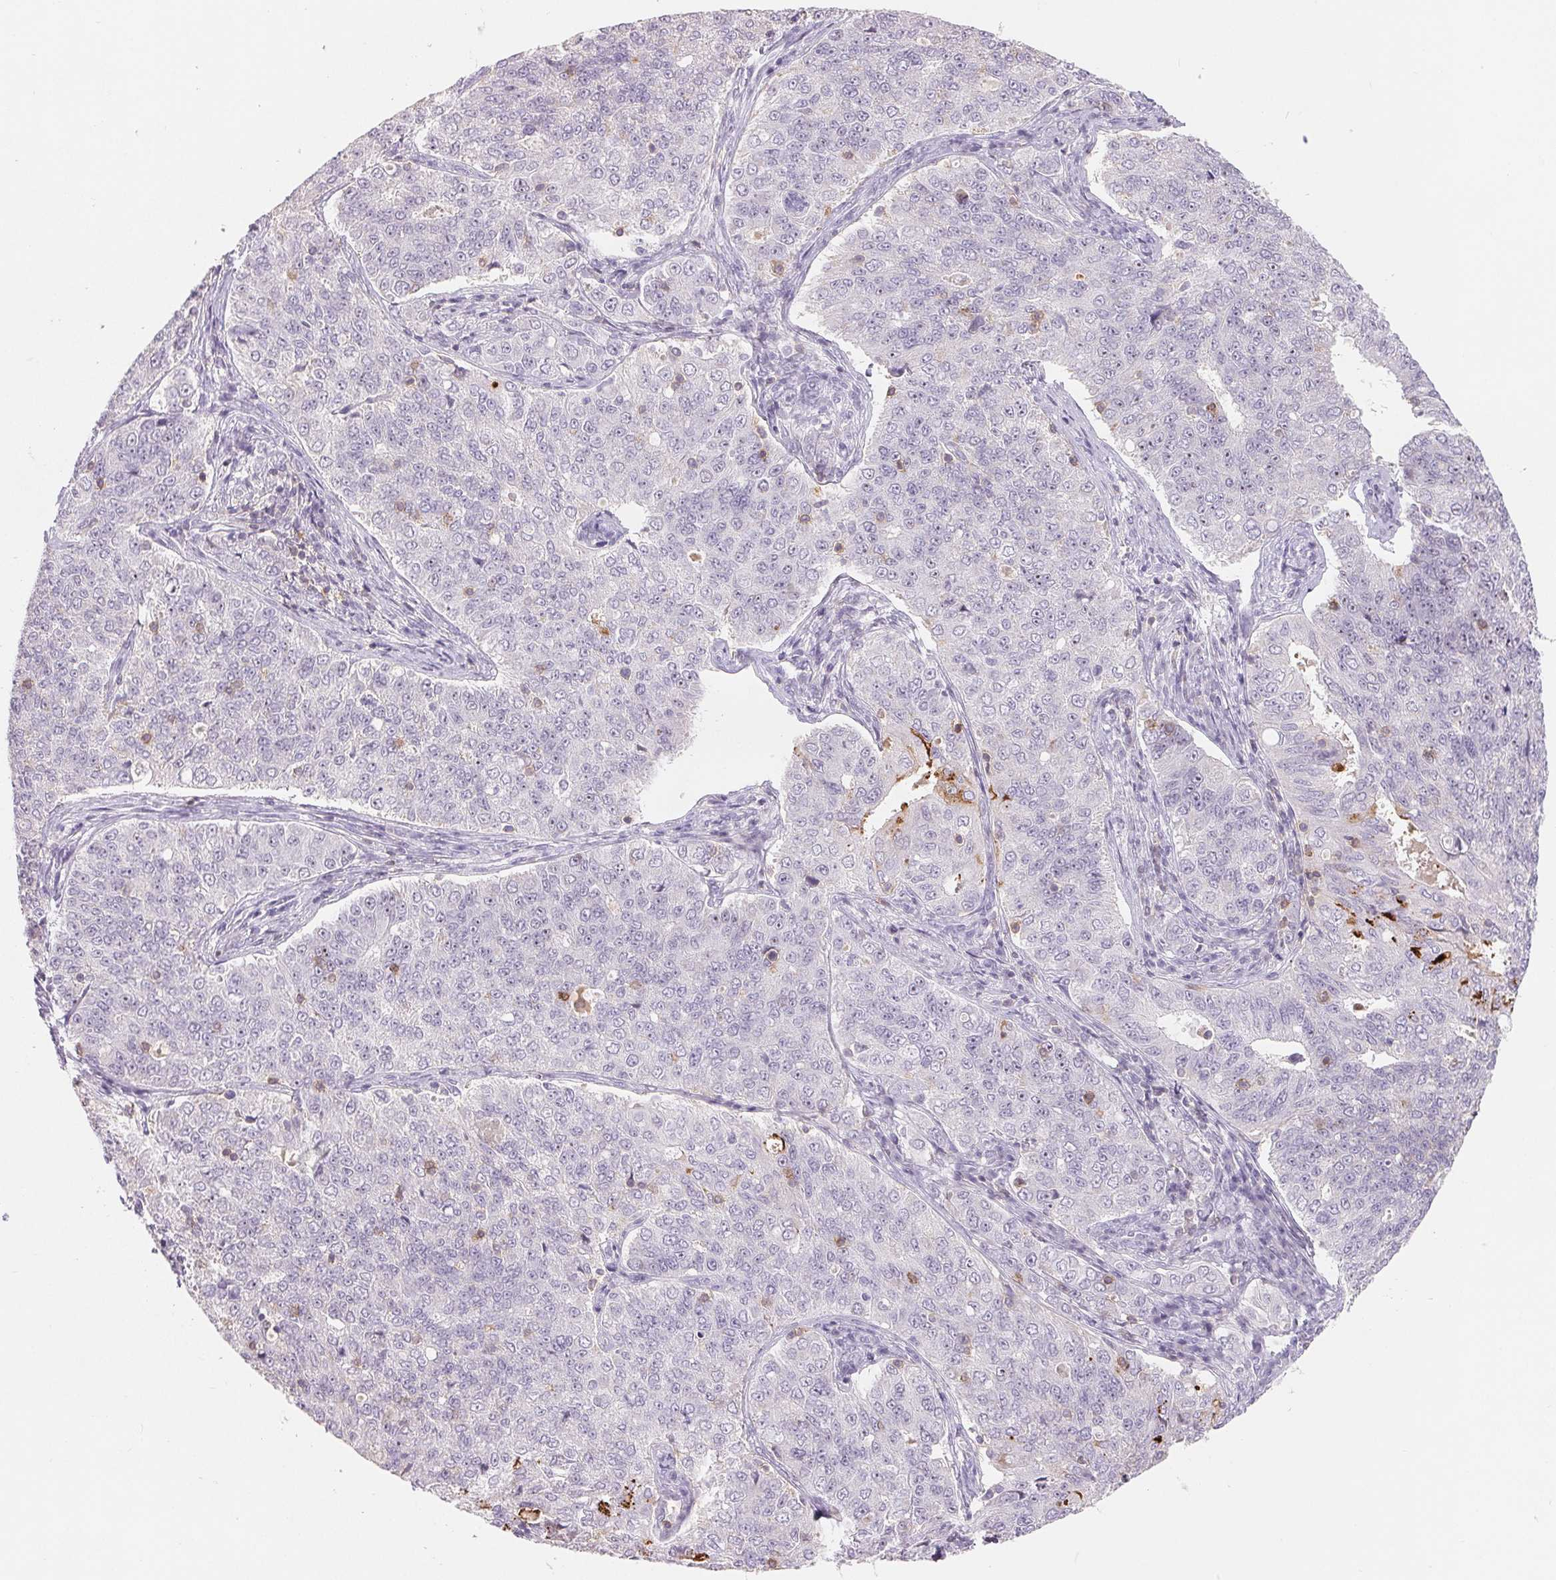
{"staining": {"intensity": "negative", "quantity": "none", "location": "none"}, "tissue": "endometrial cancer", "cell_type": "Tumor cells", "image_type": "cancer", "snomed": [{"axis": "morphology", "description": "Adenocarcinoma, NOS"}, {"axis": "topography", "description": "Endometrium"}], "caption": "This is a image of IHC staining of adenocarcinoma (endometrial), which shows no expression in tumor cells. Nuclei are stained in blue.", "gene": "CD69", "patient": {"sex": "female", "age": 43}}